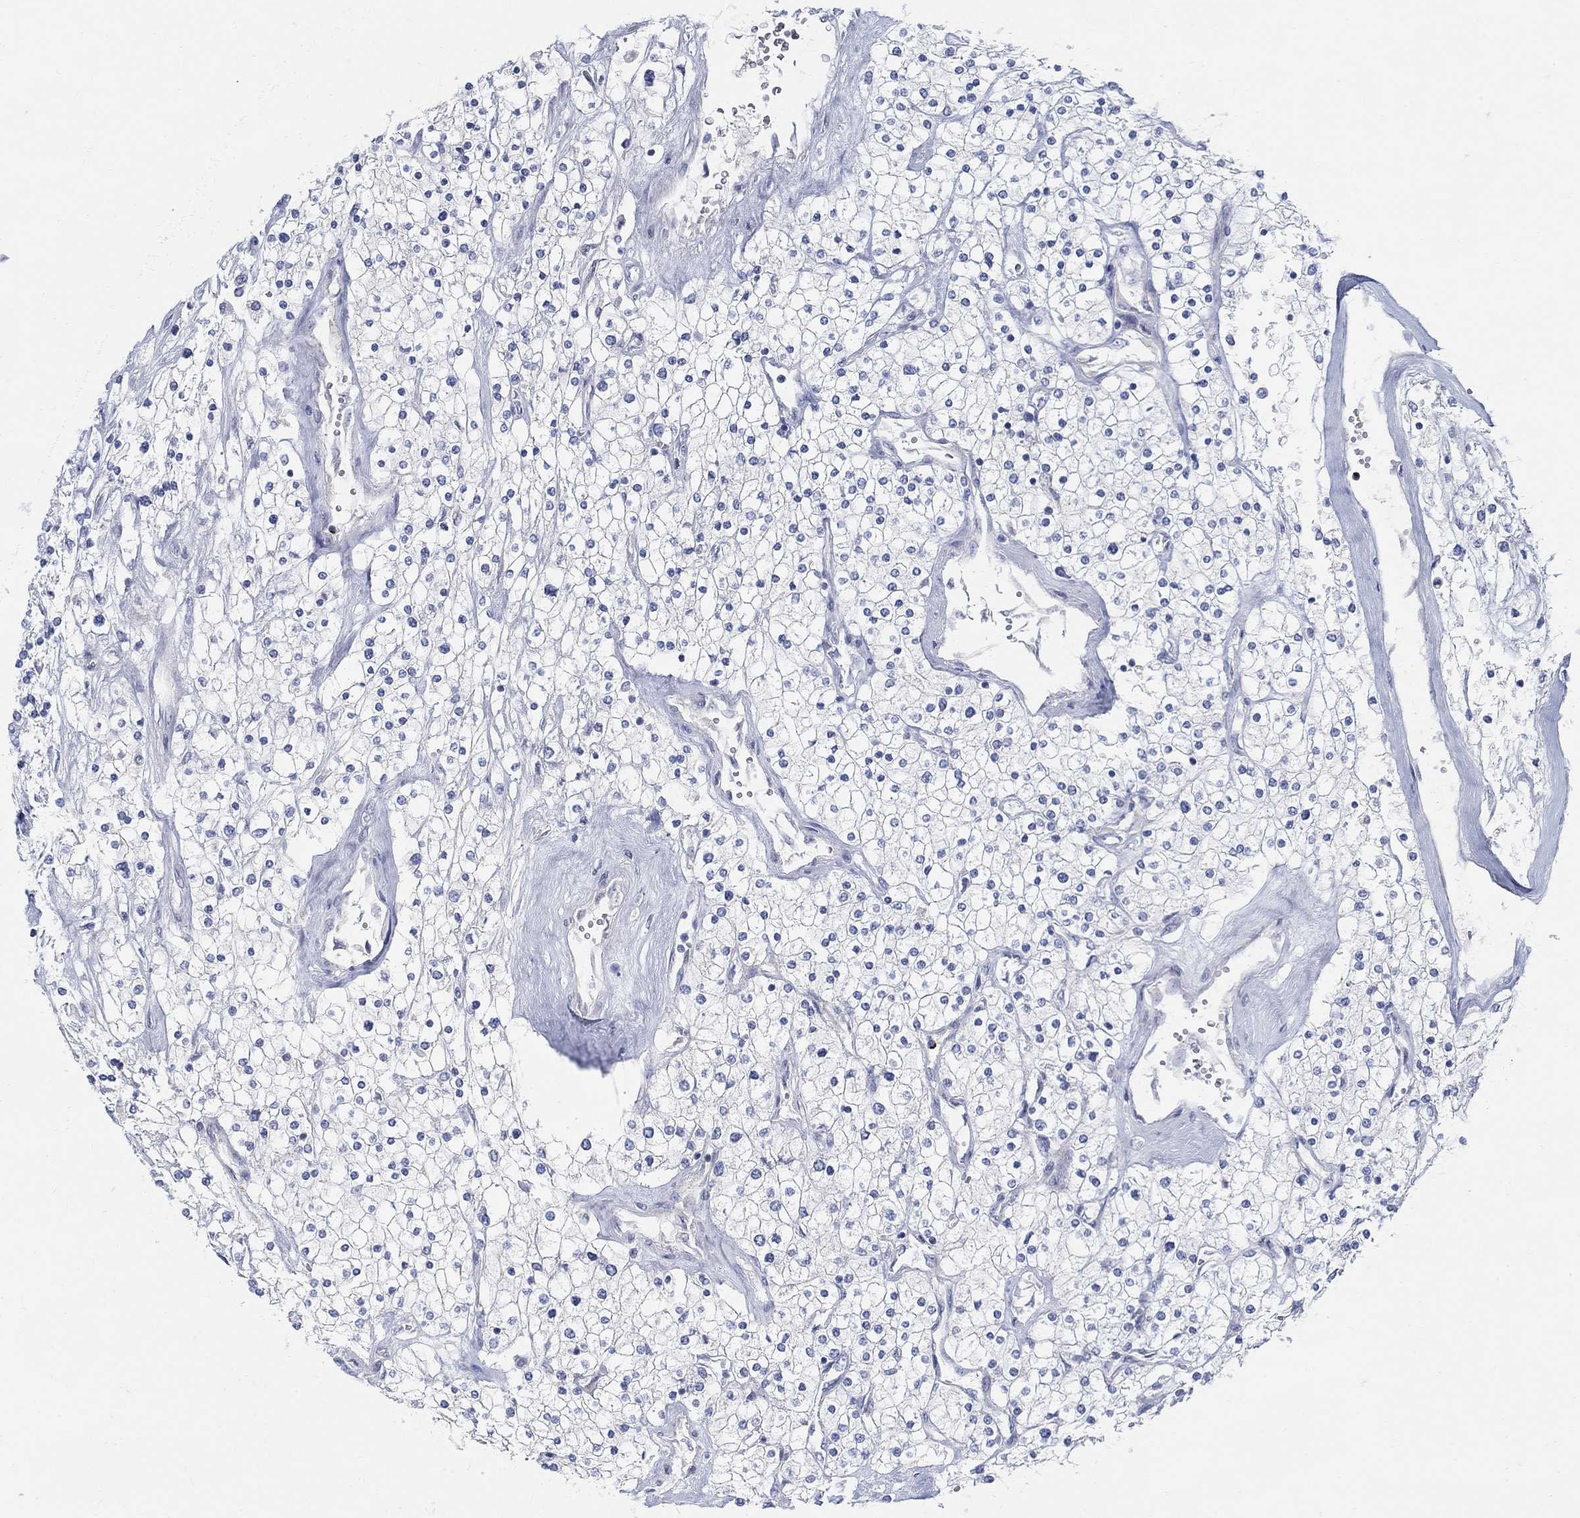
{"staining": {"intensity": "negative", "quantity": "none", "location": "none"}, "tissue": "renal cancer", "cell_type": "Tumor cells", "image_type": "cancer", "snomed": [{"axis": "morphology", "description": "Adenocarcinoma, NOS"}, {"axis": "topography", "description": "Kidney"}], "caption": "Tumor cells are negative for protein expression in human adenocarcinoma (renal).", "gene": "ANO7", "patient": {"sex": "male", "age": 80}}